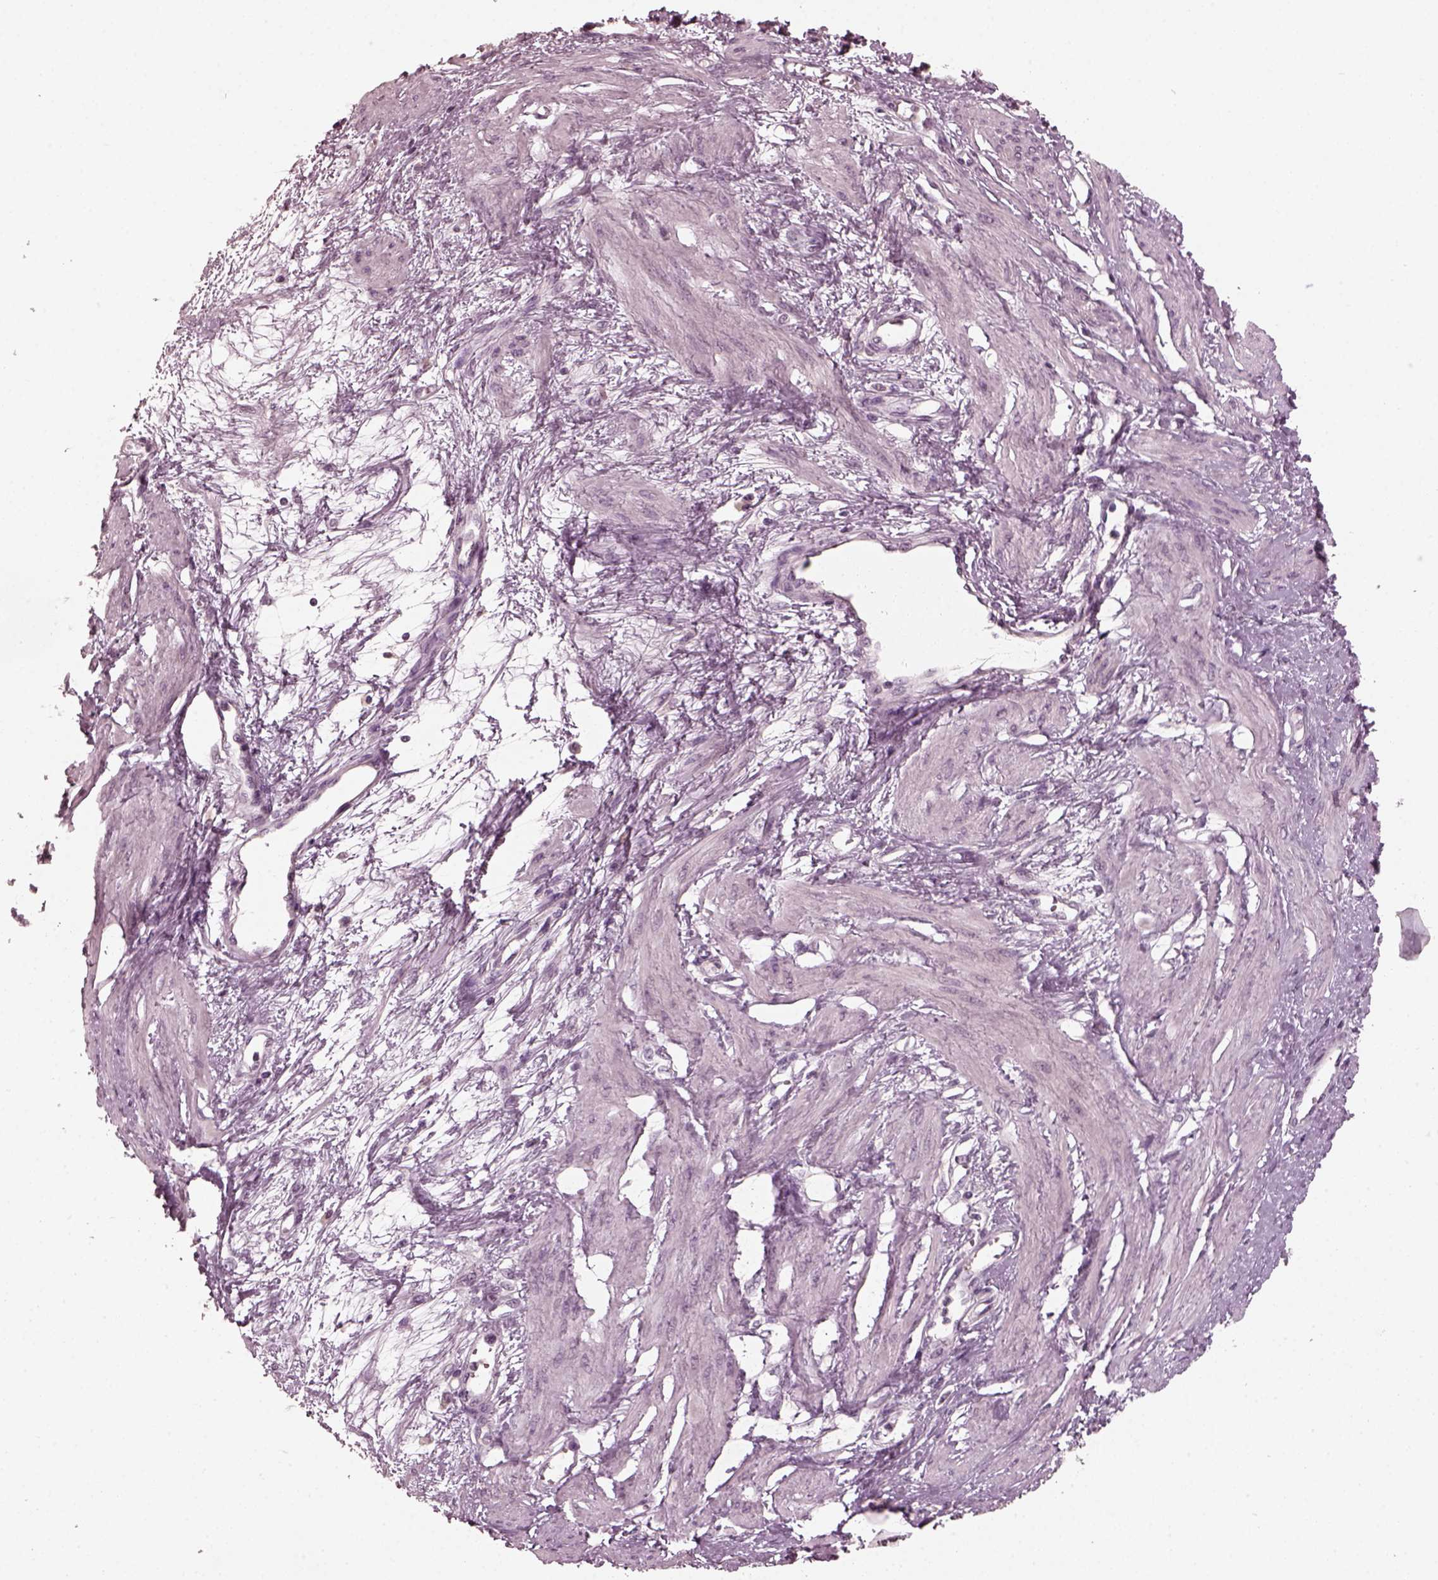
{"staining": {"intensity": "negative", "quantity": "none", "location": "none"}, "tissue": "smooth muscle", "cell_type": "Smooth muscle cells", "image_type": "normal", "snomed": [{"axis": "morphology", "description": "Normal tissue, NOS"}, {"axis": "topography", "description": "Smooth muscle"}, {"axis": "topography", "description": "Uterus"}], "caption": "The image reveals no staining of smooth muscle cells in normal smooth muscle. (Stains: DAB IHC with hematoxylin counter stain, Microscopy: brightfield microscopy at high magnification).", "gene": "RCVRN", "patient": {"sex": "female", "age": 39}}